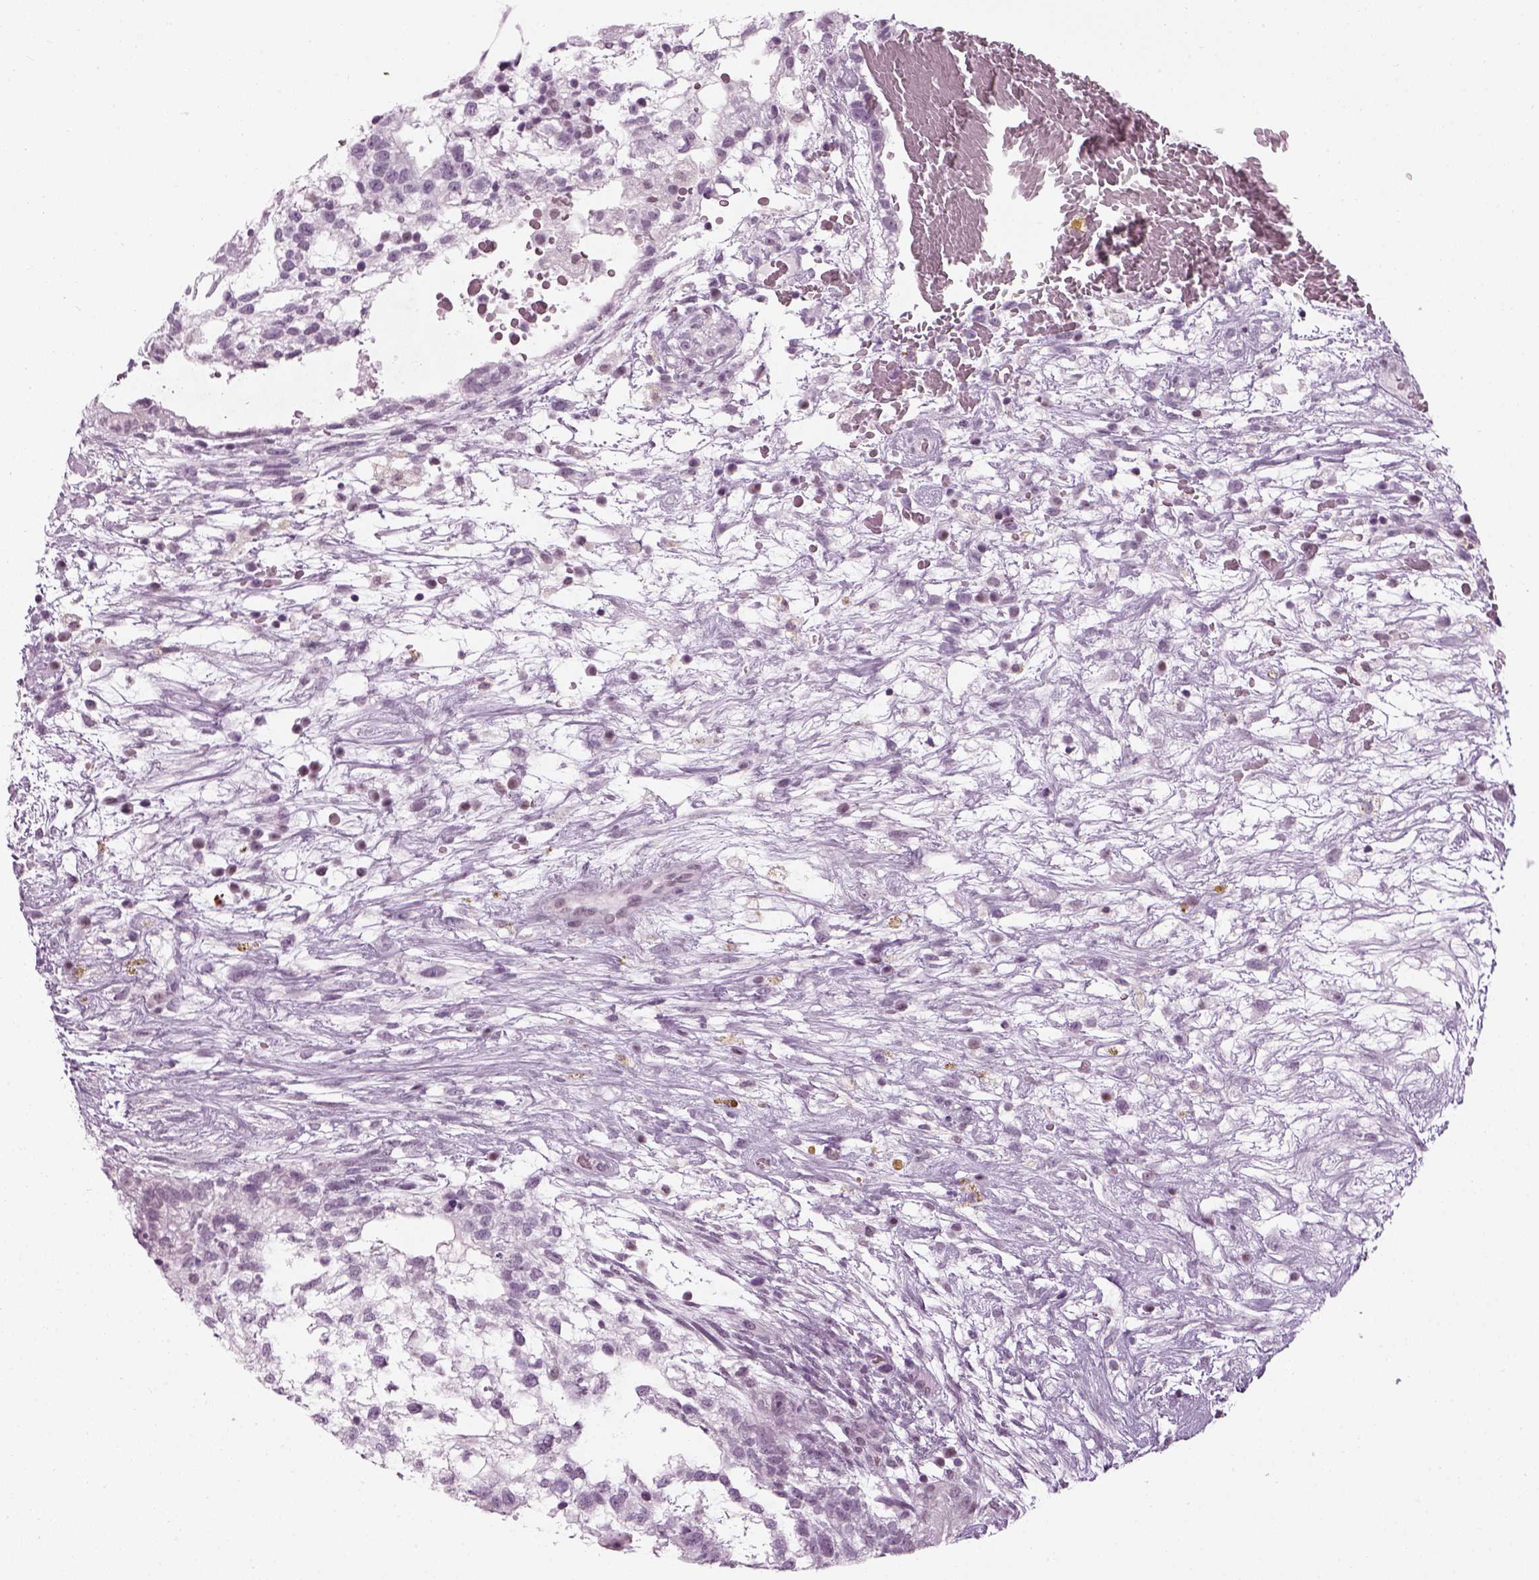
{"staining": {"intensity": "negative", "quantity": "none", "location": "none"}, "tissue": "testis cancer", "cell_type": "Tumor cells", "image_type": "cancer", "snomed": [{"axis": "morphology", "description": "Normal tissue, NOS"}, {"axis": "morphology", "description": "Carcinoma, Embryonal, NOS"}, {"axis": "topography", "description": "Testis"}], "caption": "A histopathology image of human embryonal carcinoma (testis) is negative for staining in tumor cells.", "gene": "KCNG2", "patient": {"sex": "male", "age": 32}}